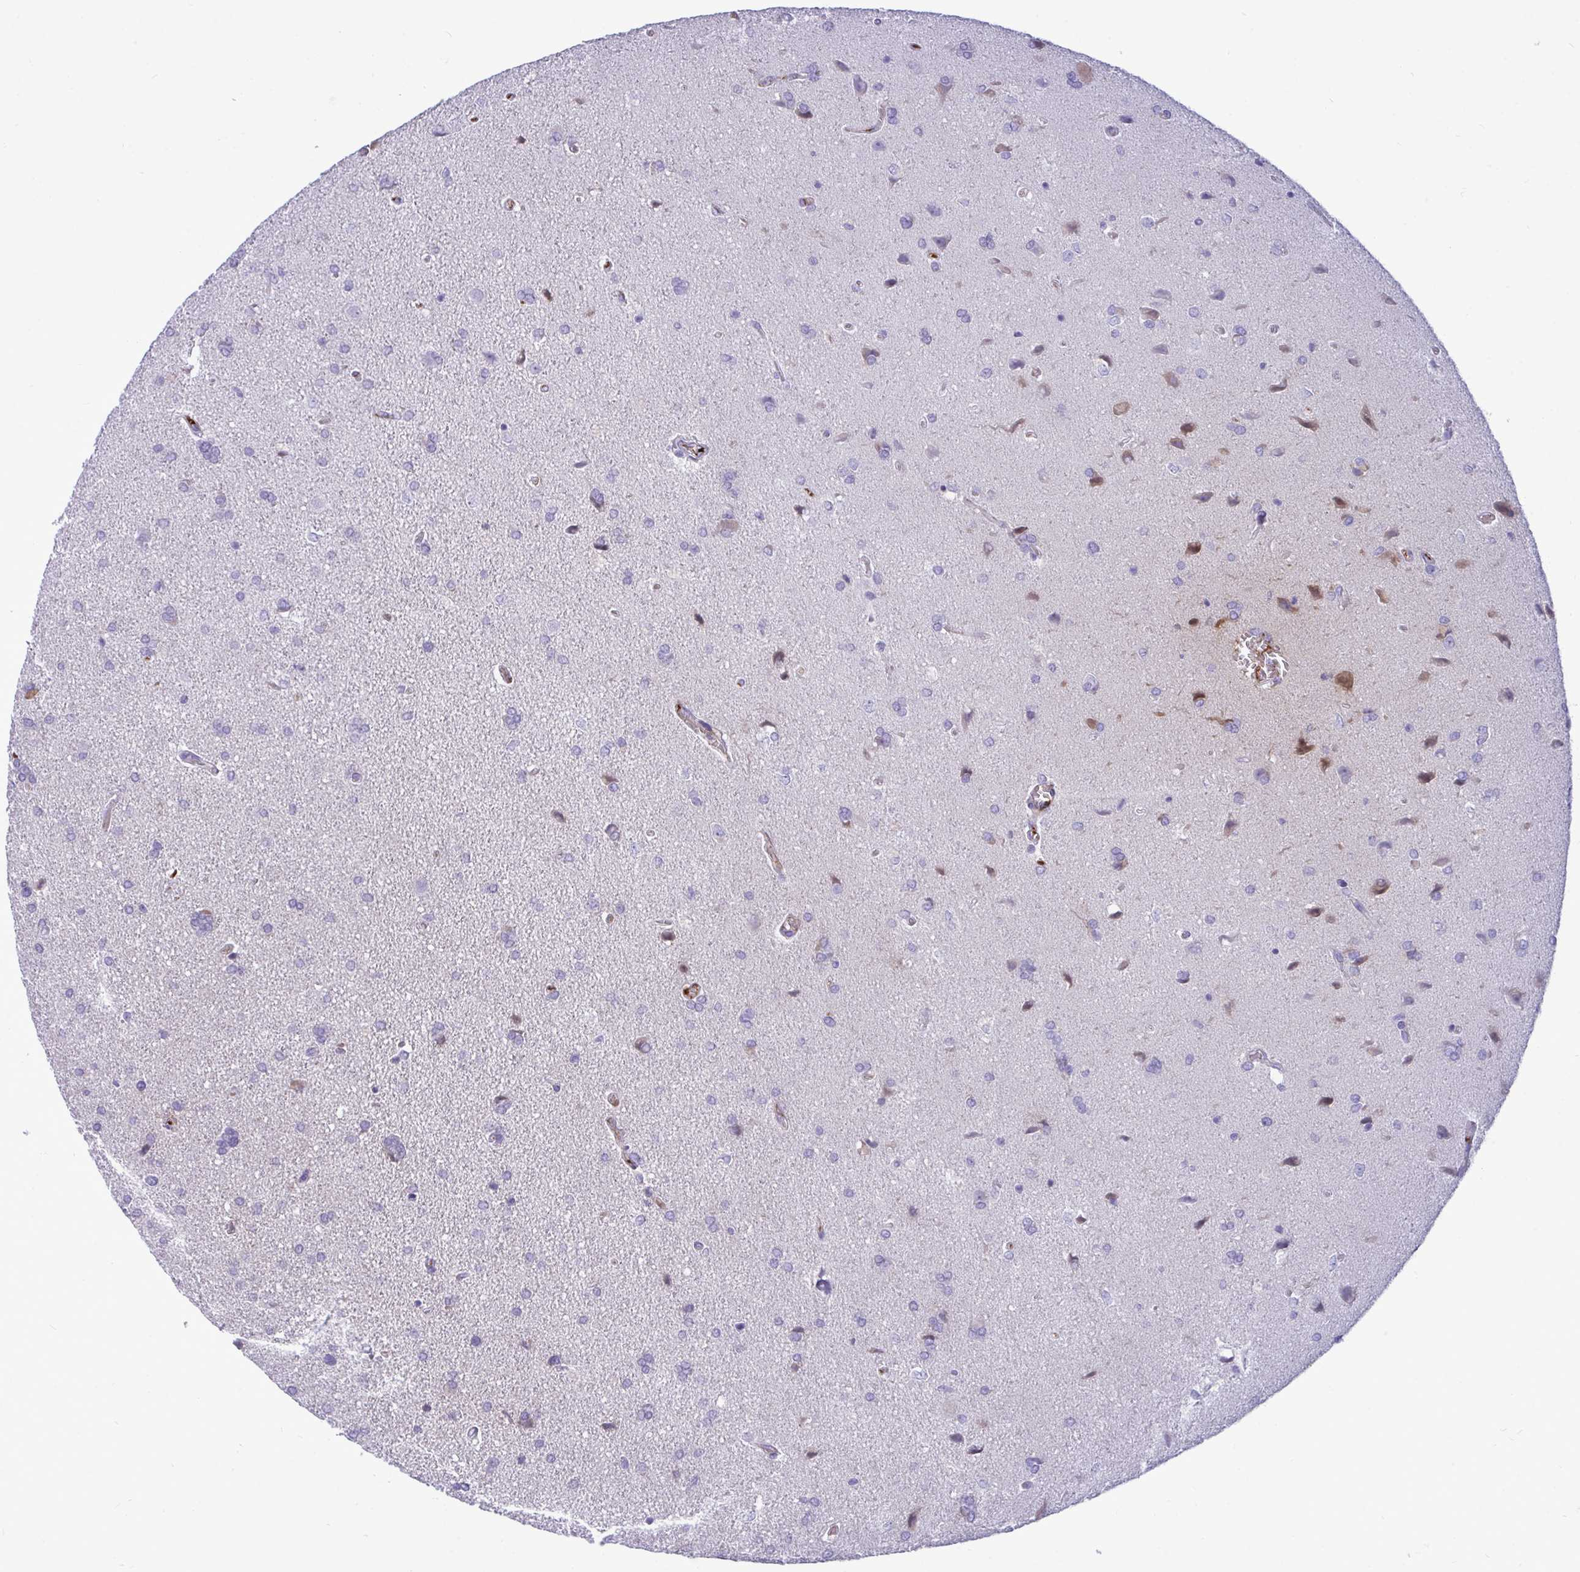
{"staining": {"intensity": "negative", "quantity": "none", "location": "none"}, "tissue": "glioma", "cell_type": "Tumor cells", "image_type": "cancer", "snomed": [{"axis": "morphology", "description": "Glioma, malignant, High grade"}, {"axis": "topography", "description": "Brain"}], "caption": "IHC photomicrograph of glioma stained for a protein (brown), which shows no staining in tumor cells.", "gene": "F2", "patient": {"sex": "male", "age": 68}}